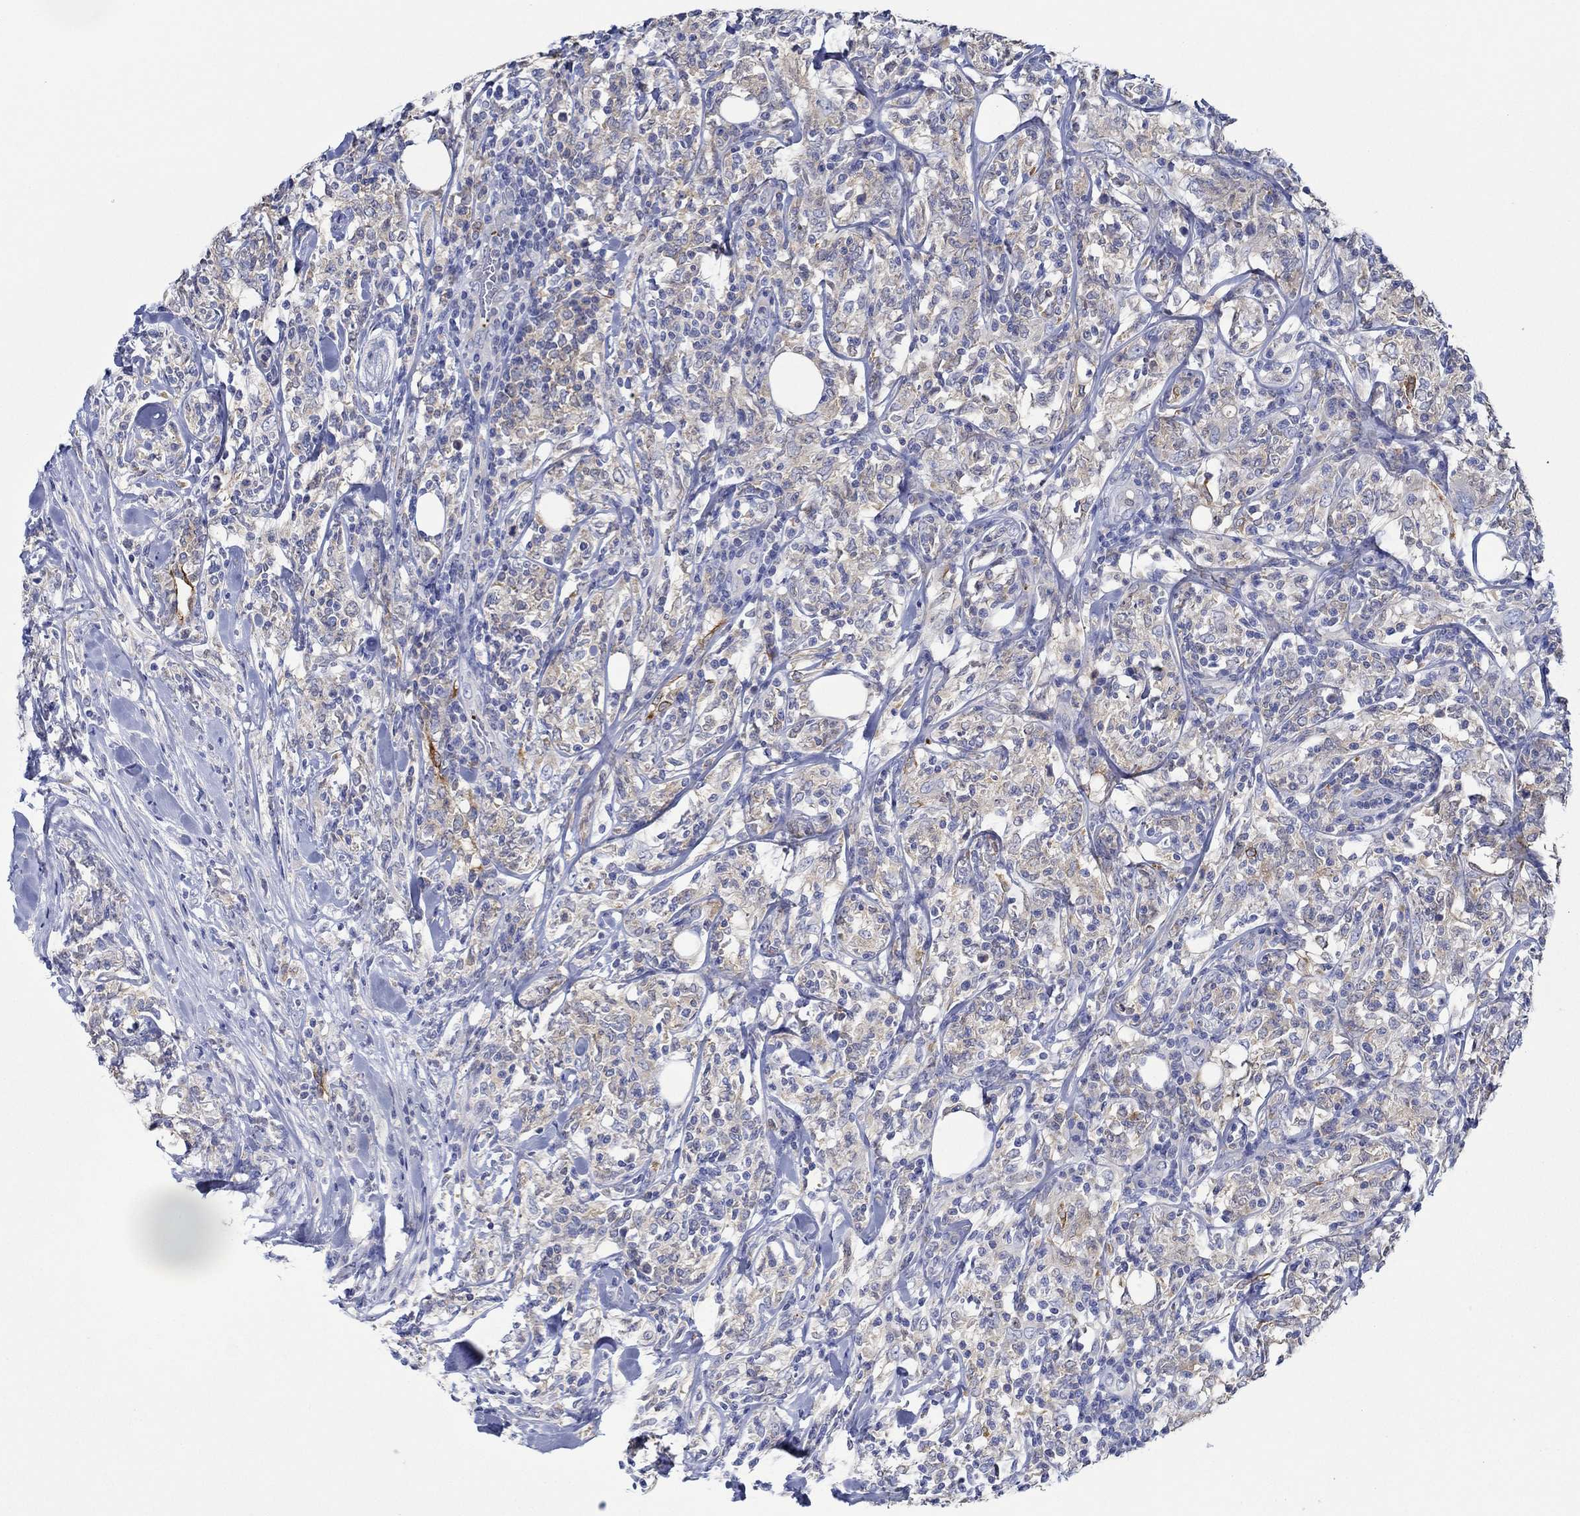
{"staining": {"intensity": "weak", "quantity": "25%-75%", "location": "cytoplasmic/membranous"}, "tissue": "lymphoma", "cell_type": "Tumor cells", "image_type": "cancer", "snomed": [{"axis": "morphology", "description": "Malignant lymphoma, non-Hodgkin's type, High grade"}, {"axis": "topography", "description": "Lymph node"}], "caption": "Protein analysis of malignant lymphoma, non-Hodgkin's type (high-grade) tissue demonstrates weak cytoplasmic/membranous staining in about 25%-75% of tumor cells. The staining was performed using DAB, with brown indicating positive protein expression. Nuclei are stained blue with hematoxylin.", "gene": "SLC27A3", "patient": {"sex": "female", "age": 84}}